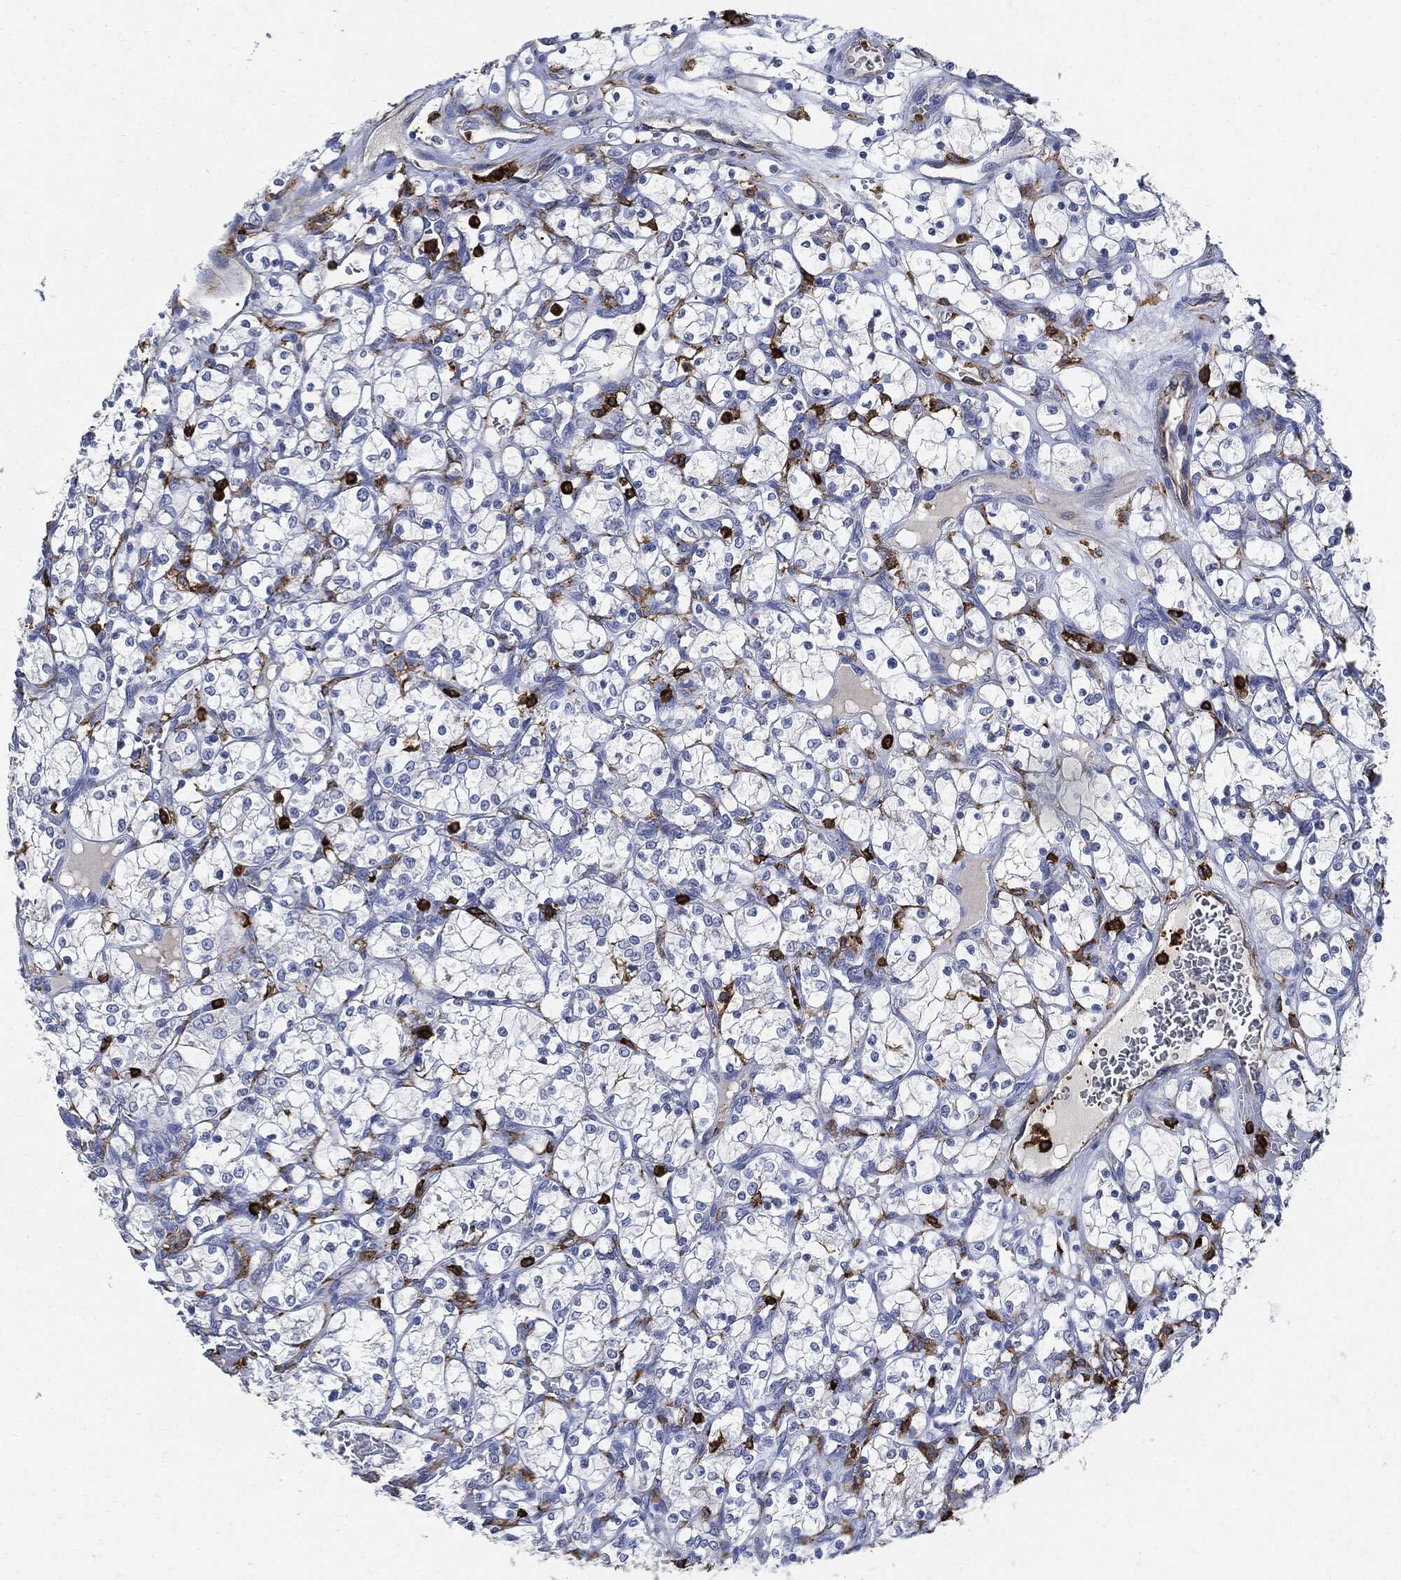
{"staining": {"intensity": "negative", "quantity": "none", "location": "none"}, "tissue": "renal cancer", "cell_type": "Tumor cells", "image_type": "cancer", "snomed": [{"axis": "morphology", "description": "Adenocarcinoma, NOS"}, {"axis": "topography", "description": "Kidney"}], "caption": "Immunohistochemistry of adenocarcinoma (renal) reveals no positivity in tumor cells.", "gene": "PTPRC", "patient": {"sex": "female", "age": 69}}